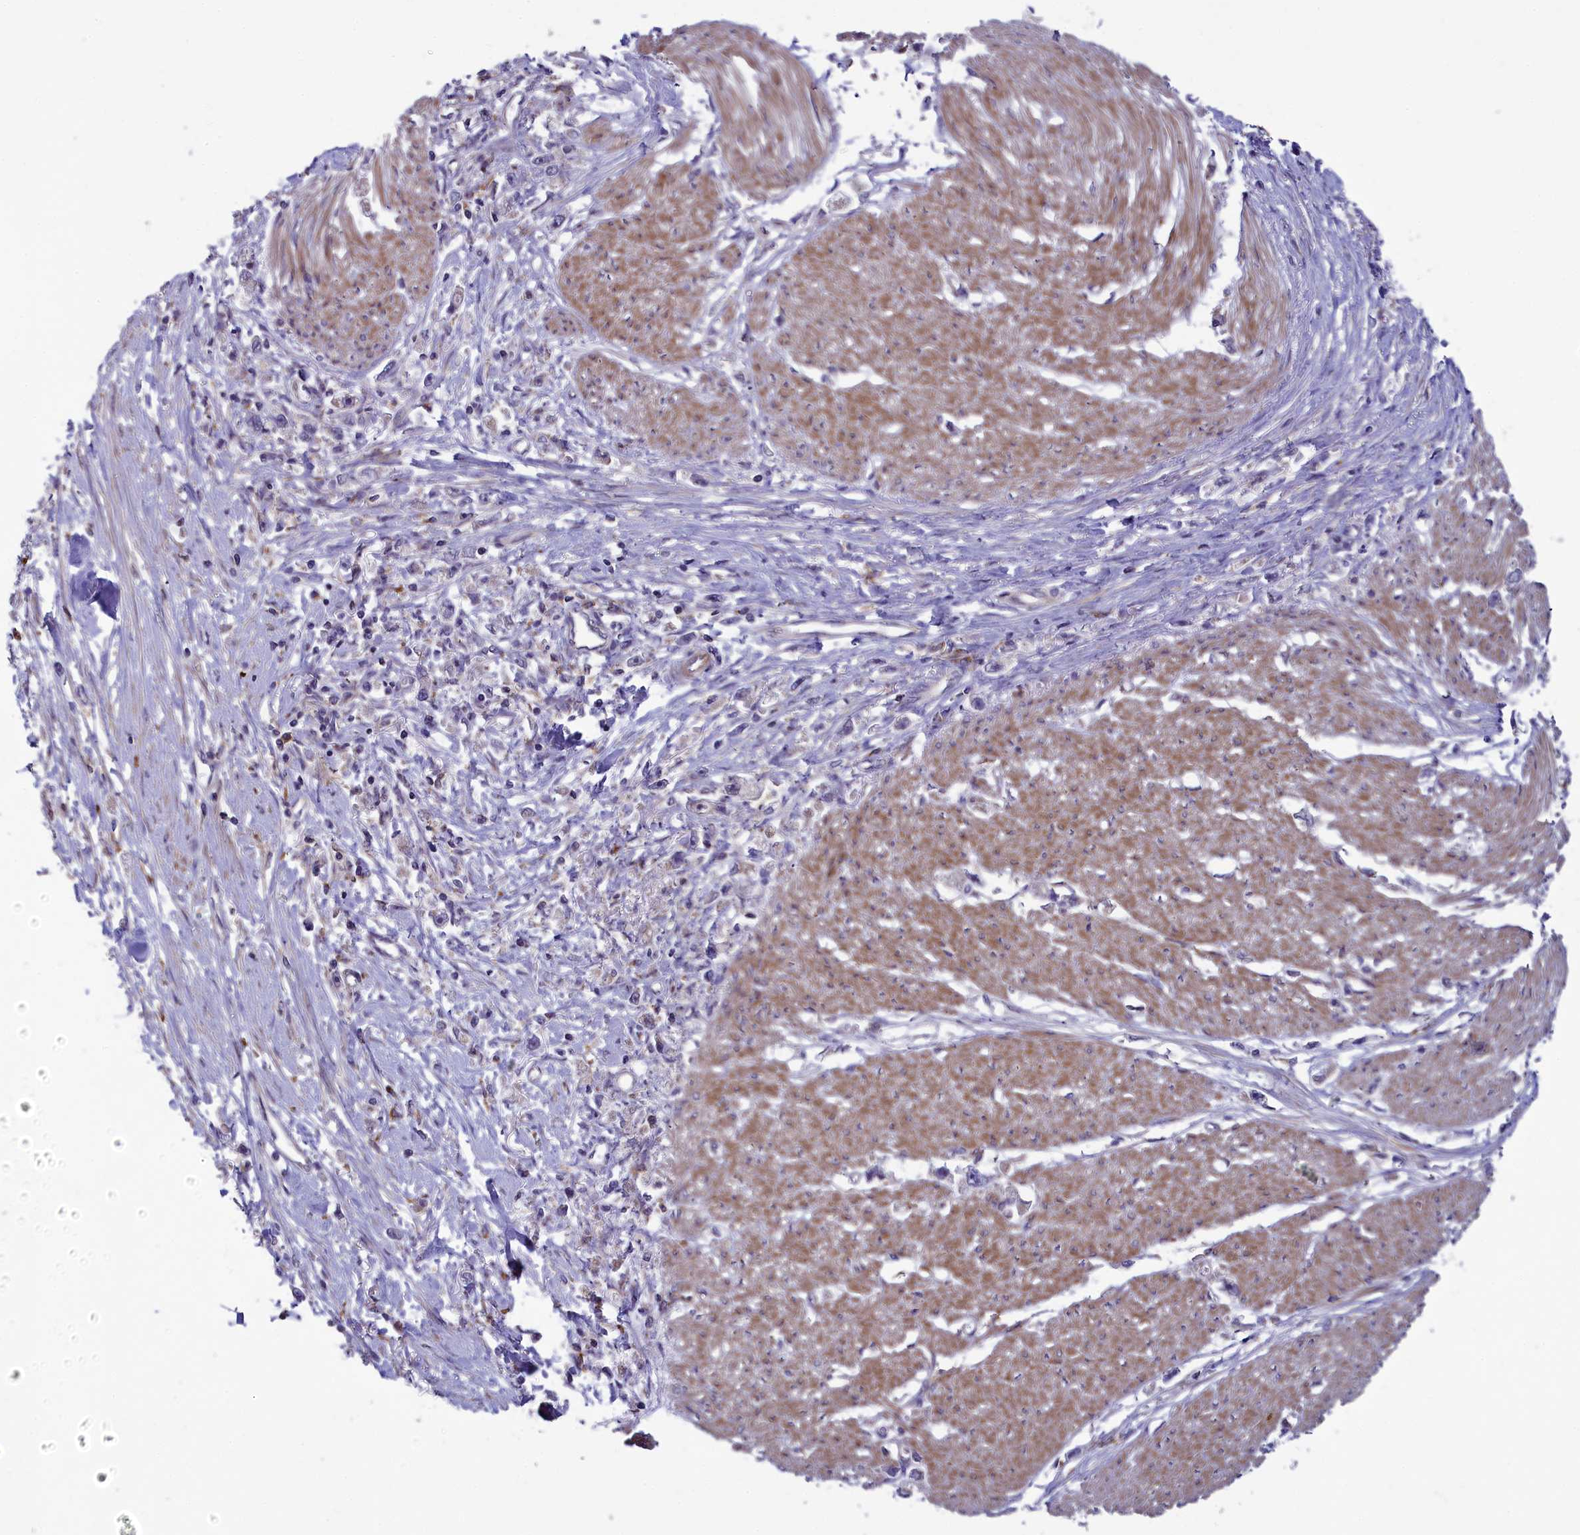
{"staining": {"intensity": "negative", "quantity": "none", "location": "none"}, "tissue": "stomach cancer", "cell_type": "Tumor cells", "image_type": "cancer", "snomed": [{"axis": "morphology", "description": "Adenocarcinoma, NOS"}, {"axis": "topography", "description": "Stomach"}], "caption": "The histopathology image shows no significant staining in tumor cells of stomach adenocarcinoma.", "gene": "BLTP2", "patient": {"sex": "female", "age": 59}}